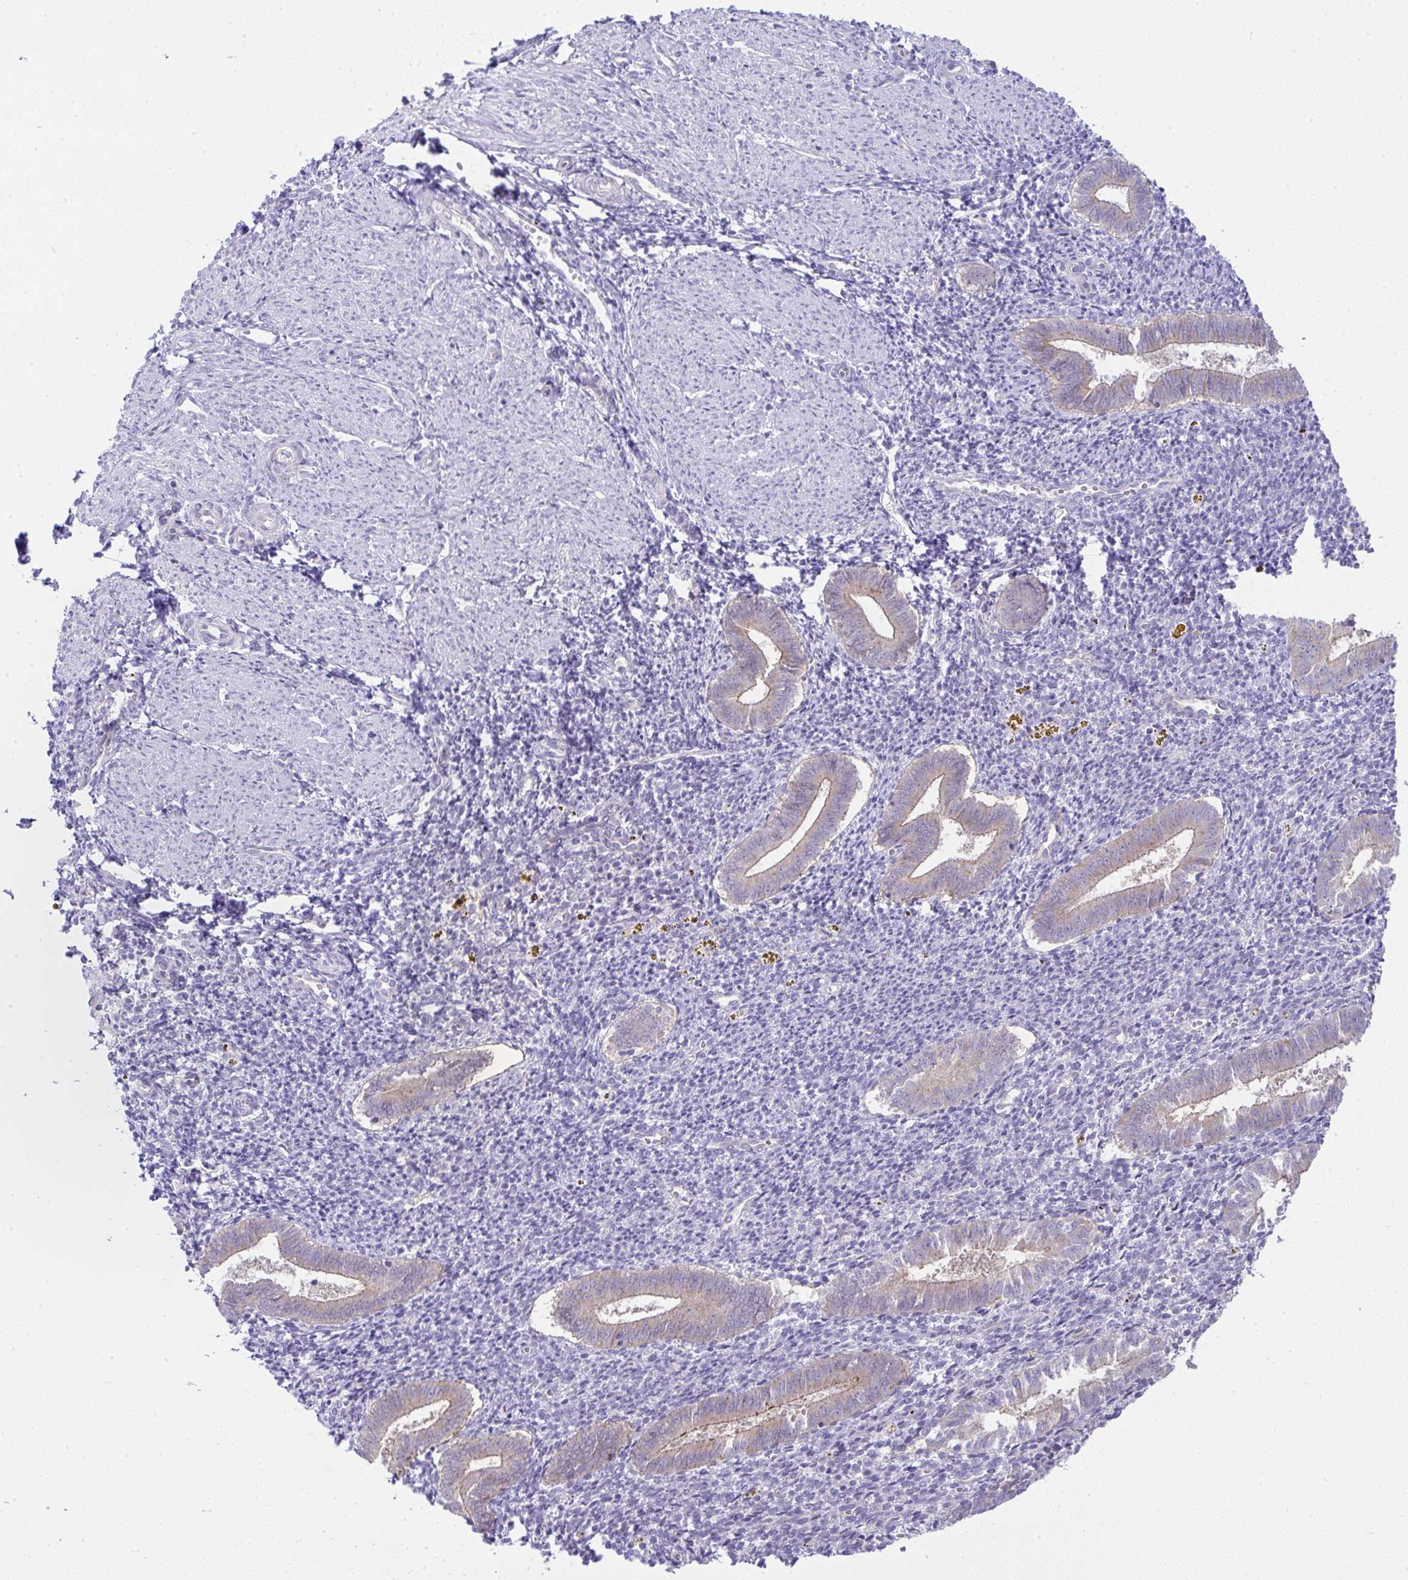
{"staining": {"intensity": "negative", "quantity": "none", "location": "none"}, "tissue": "endometrium", "cell_type": "Cells in endometrial stroma", "image_type": "normal", "snomed": [{"axis": "morphology", "description": "Normal tissue, NOS"}, {"axis": "topography", "description": "Endometrium"}], "caption": "Endometrium was stained to show a protein in brown. There is no significant expression in cells in endometrial stroma. (DAB (3,3'-diaminobenzidine) immunohistochemistry (IHC) visualized using brightfield microscopy, high magnification).", "gene": "FAM177A1", "patient": {"sex": "female", "age": 25}}